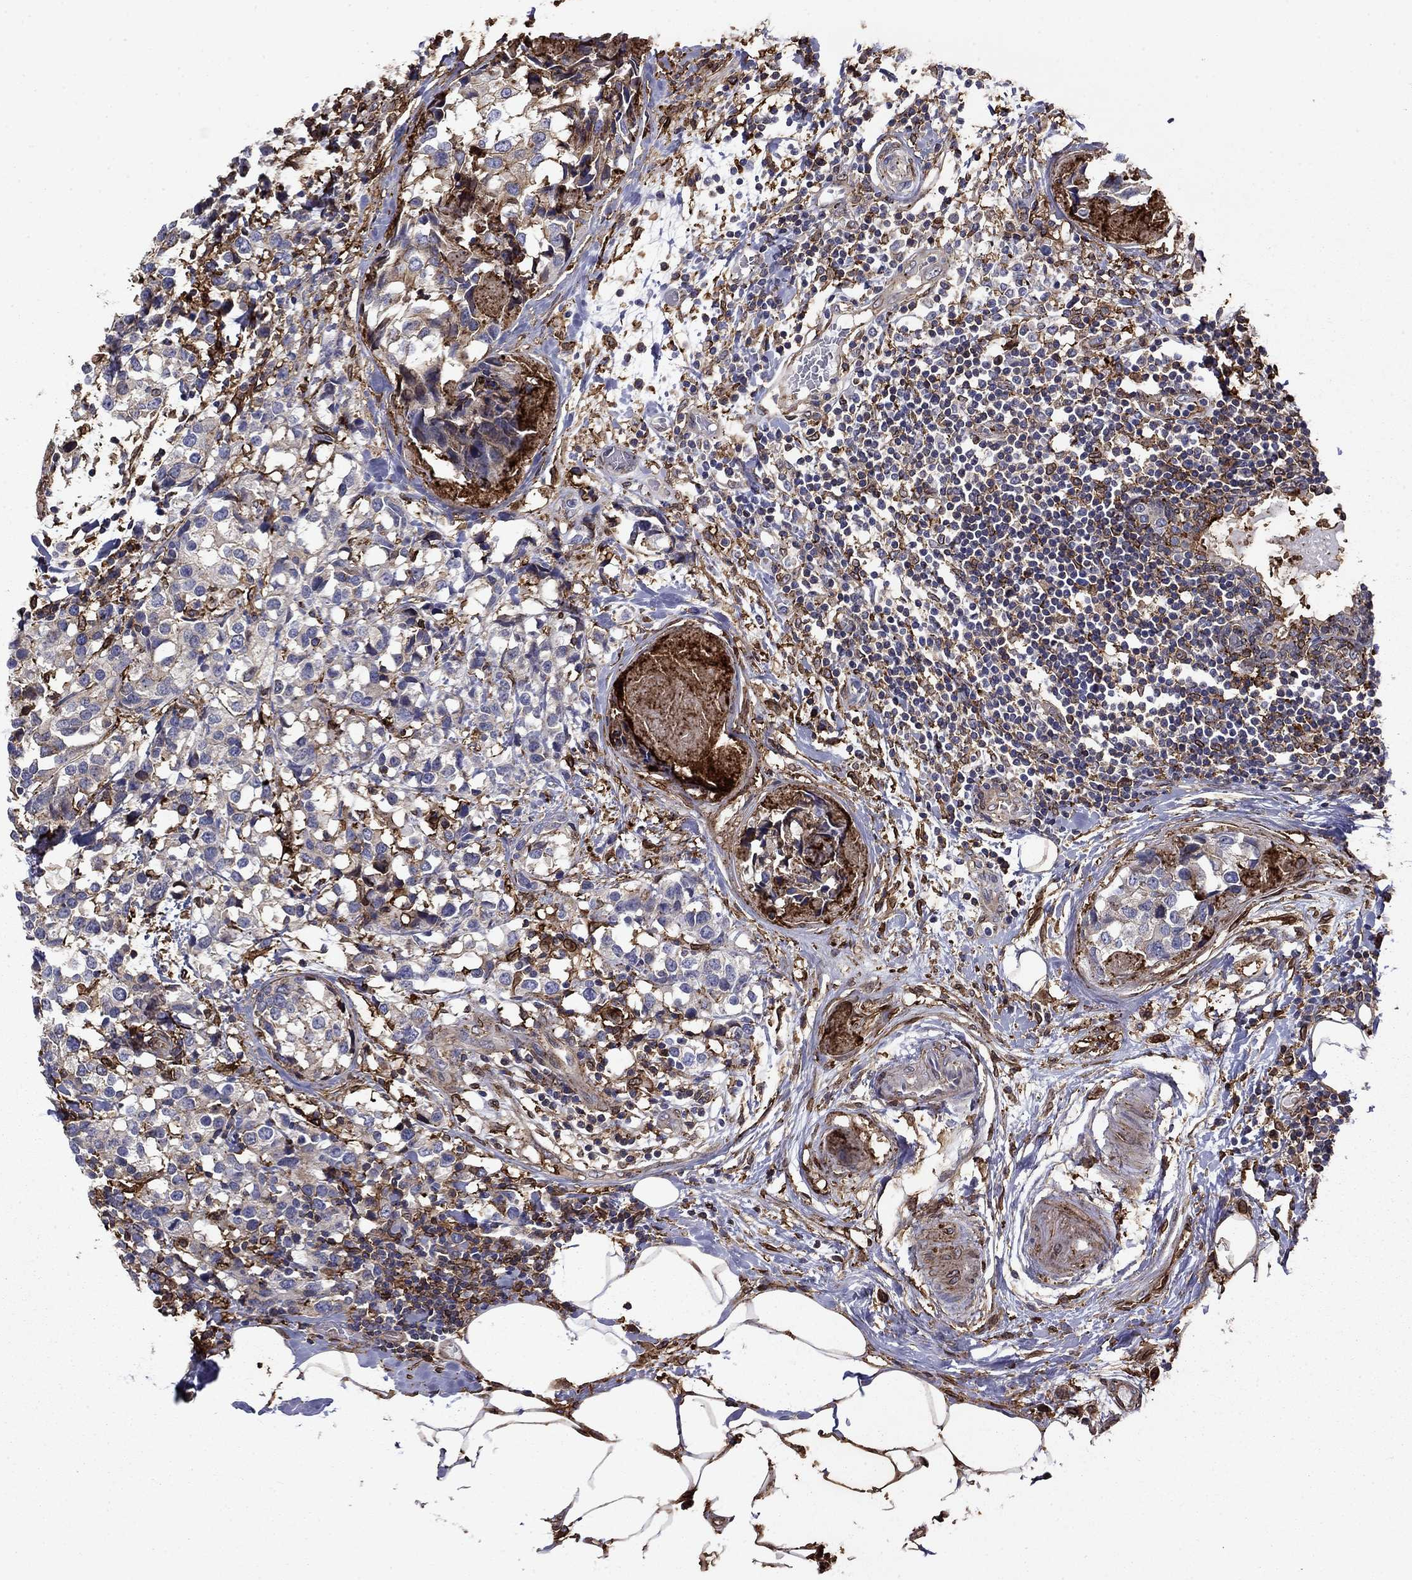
{"staining": {"intensity": "negative", "quantity": "none", "location": "none"}, "tissue": "breast cancer", "cell_type": "Tumor cells", "image_type": "cancer", "snomed": [{"axis": "morphology", "description": "Lobular carcinoma"}, {"axis": "topography", "description": "Breast"}], "caption": "Tumor cells are negative for brown protein staining in breast cancer (lobular carcinoma).", "gene": "PLAU", "patient": {"sex": "female", "age": 59}}